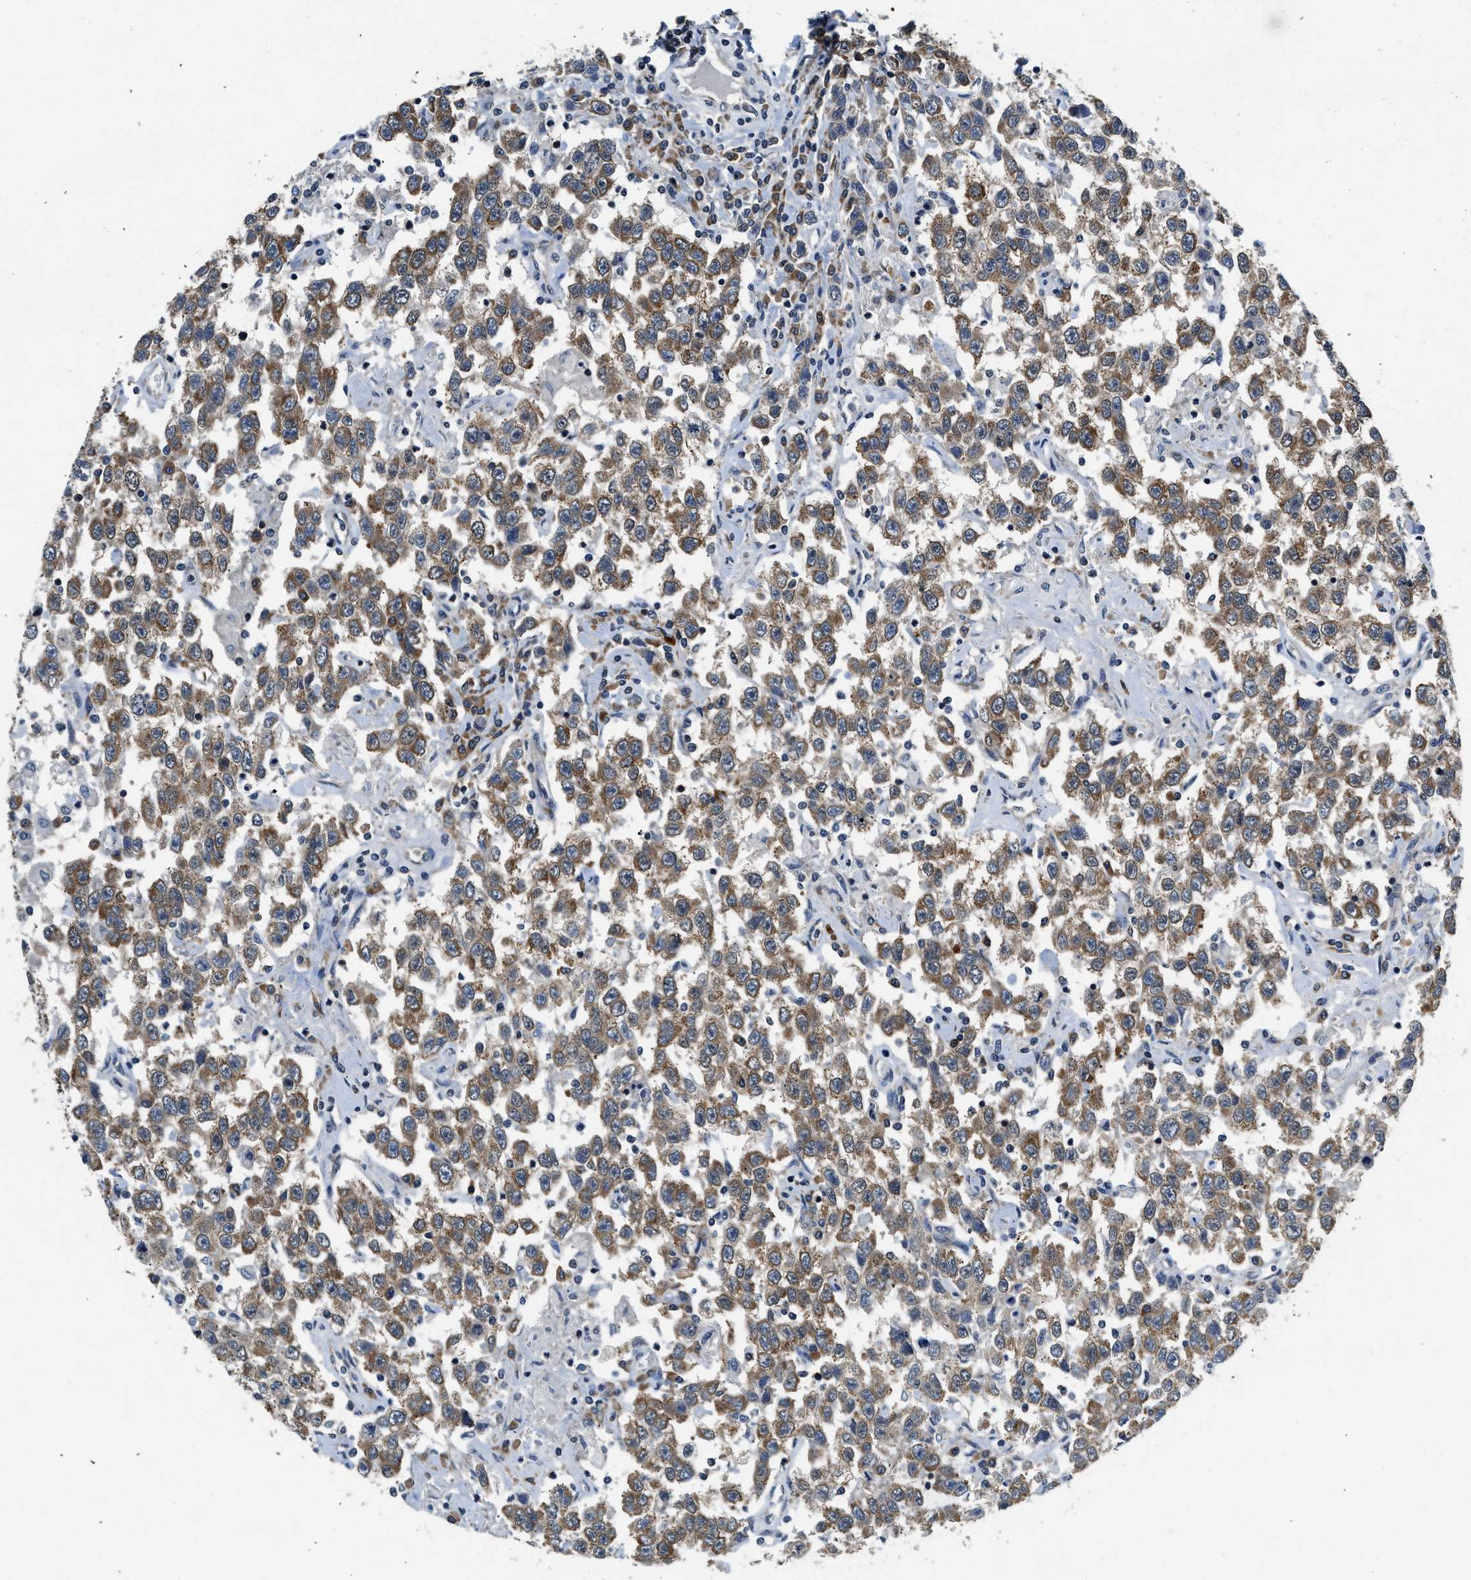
{"staining": {"intensity": "moderate", "quantity": ">75%", "location": "cytoplasmic/membranous"}, "tissue": "testis cancer", "cell_type": "Tumor cells", "image_type": "cancer", "snomed": [{"axis": "morphology", "description": "Seminoma, NOS"}, {"axis": "topography", "description": "Testis"}], "caption": "This histopathology image shows testis cancer stained with immunohistochemistry (IHC) to label a protein in brown. The cytoplasmic/membranous of tumor cells show moderate positivity for the protein. Nuclei are counter-stained blue.", "gene": "PA2G4", "patient": {"sex": "male", "age": 41}}